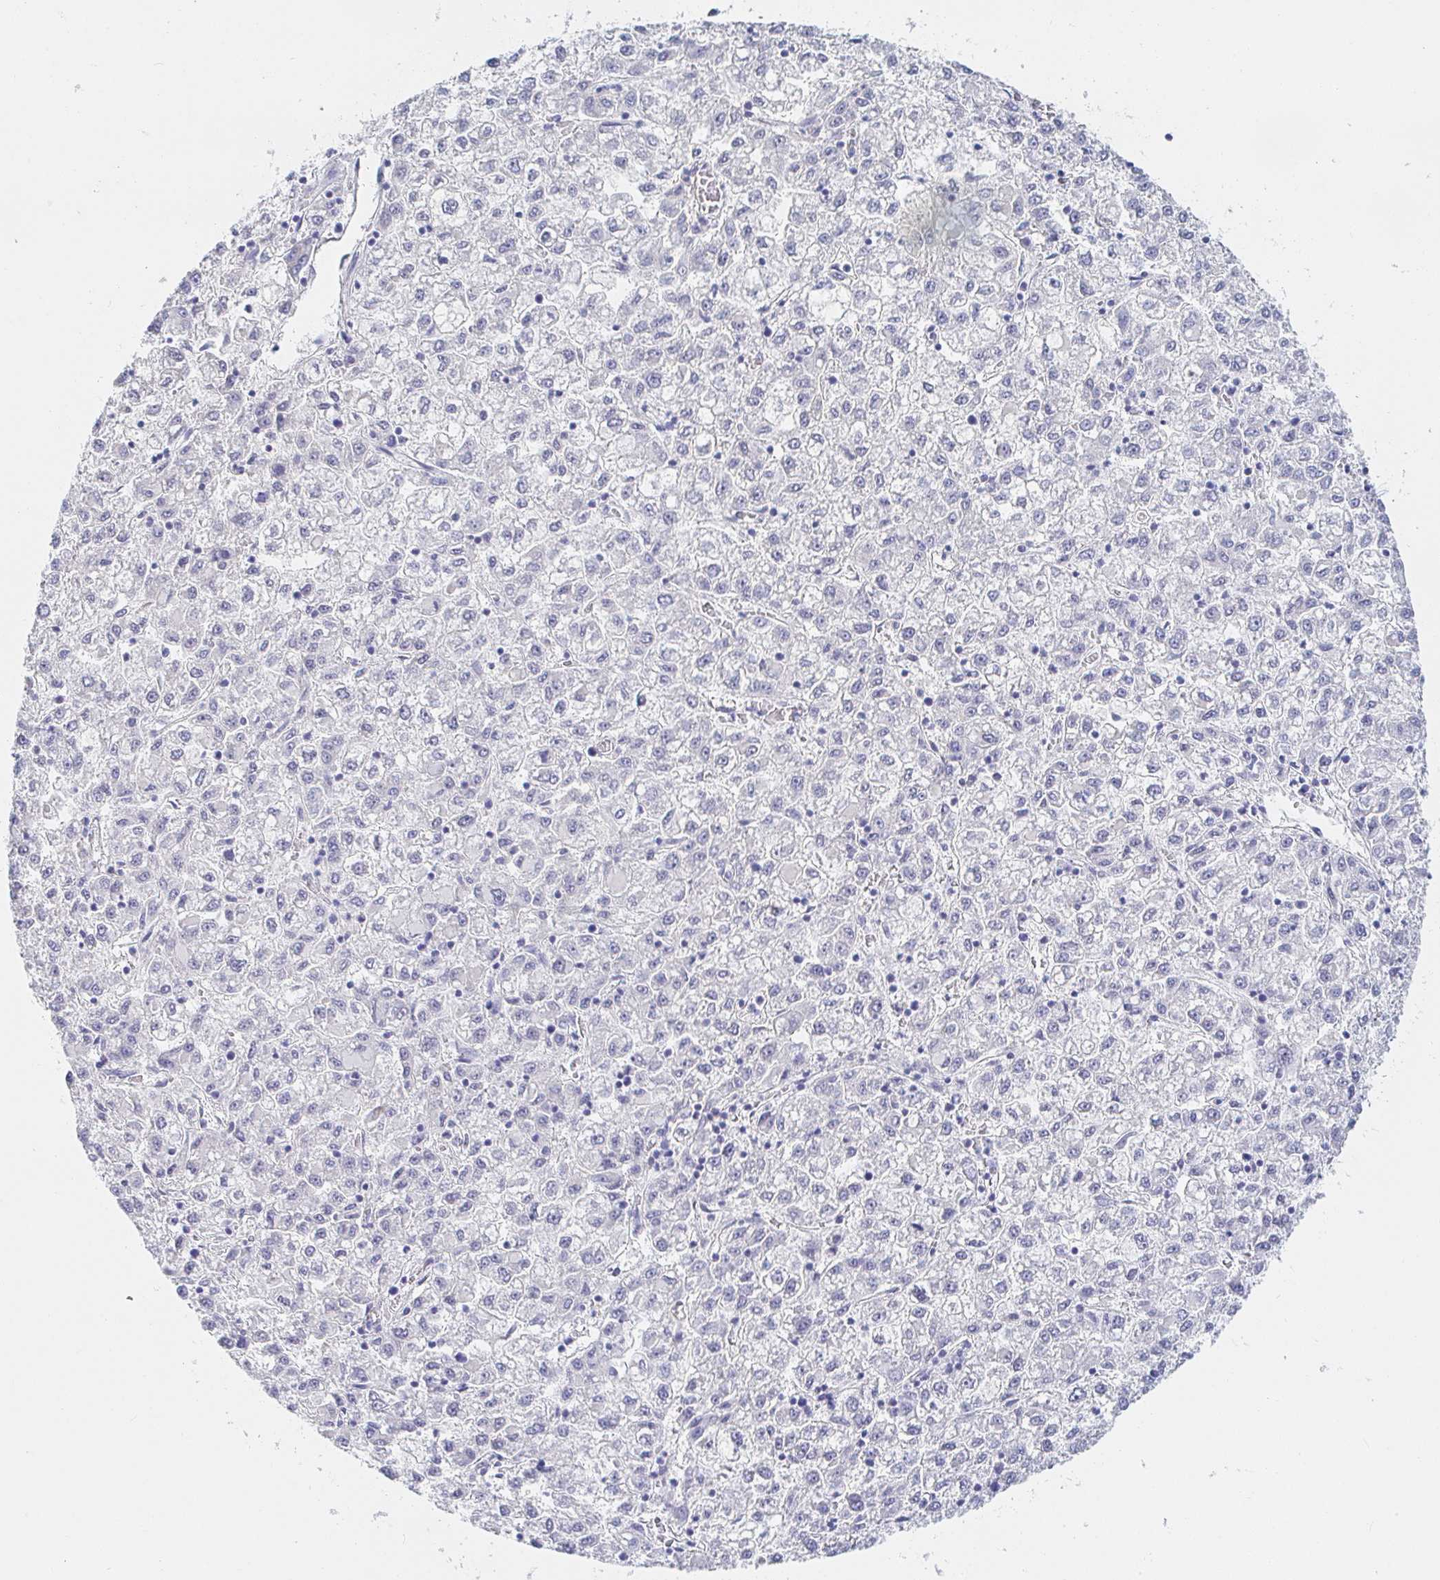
{"staining": {"intensity": "negative", "quantity": "none", "location": "none"}, "tissue": "liver cancer", "cell_type": "Tumor cells", "image_type": "cancer", "snomed": [{"axis": "morphology", "description": "Carcinoma, Hepatocellular, NOS"}, {"axis": "topography", "description": "Liver"}], "caption": "Immunohistochemical staining of liver cancer (hepatocellular carcinoma) reveals no significant expression in tumor cells.", "gene": "PDE6B", "patient": {"sex": "male", "age": 40}}